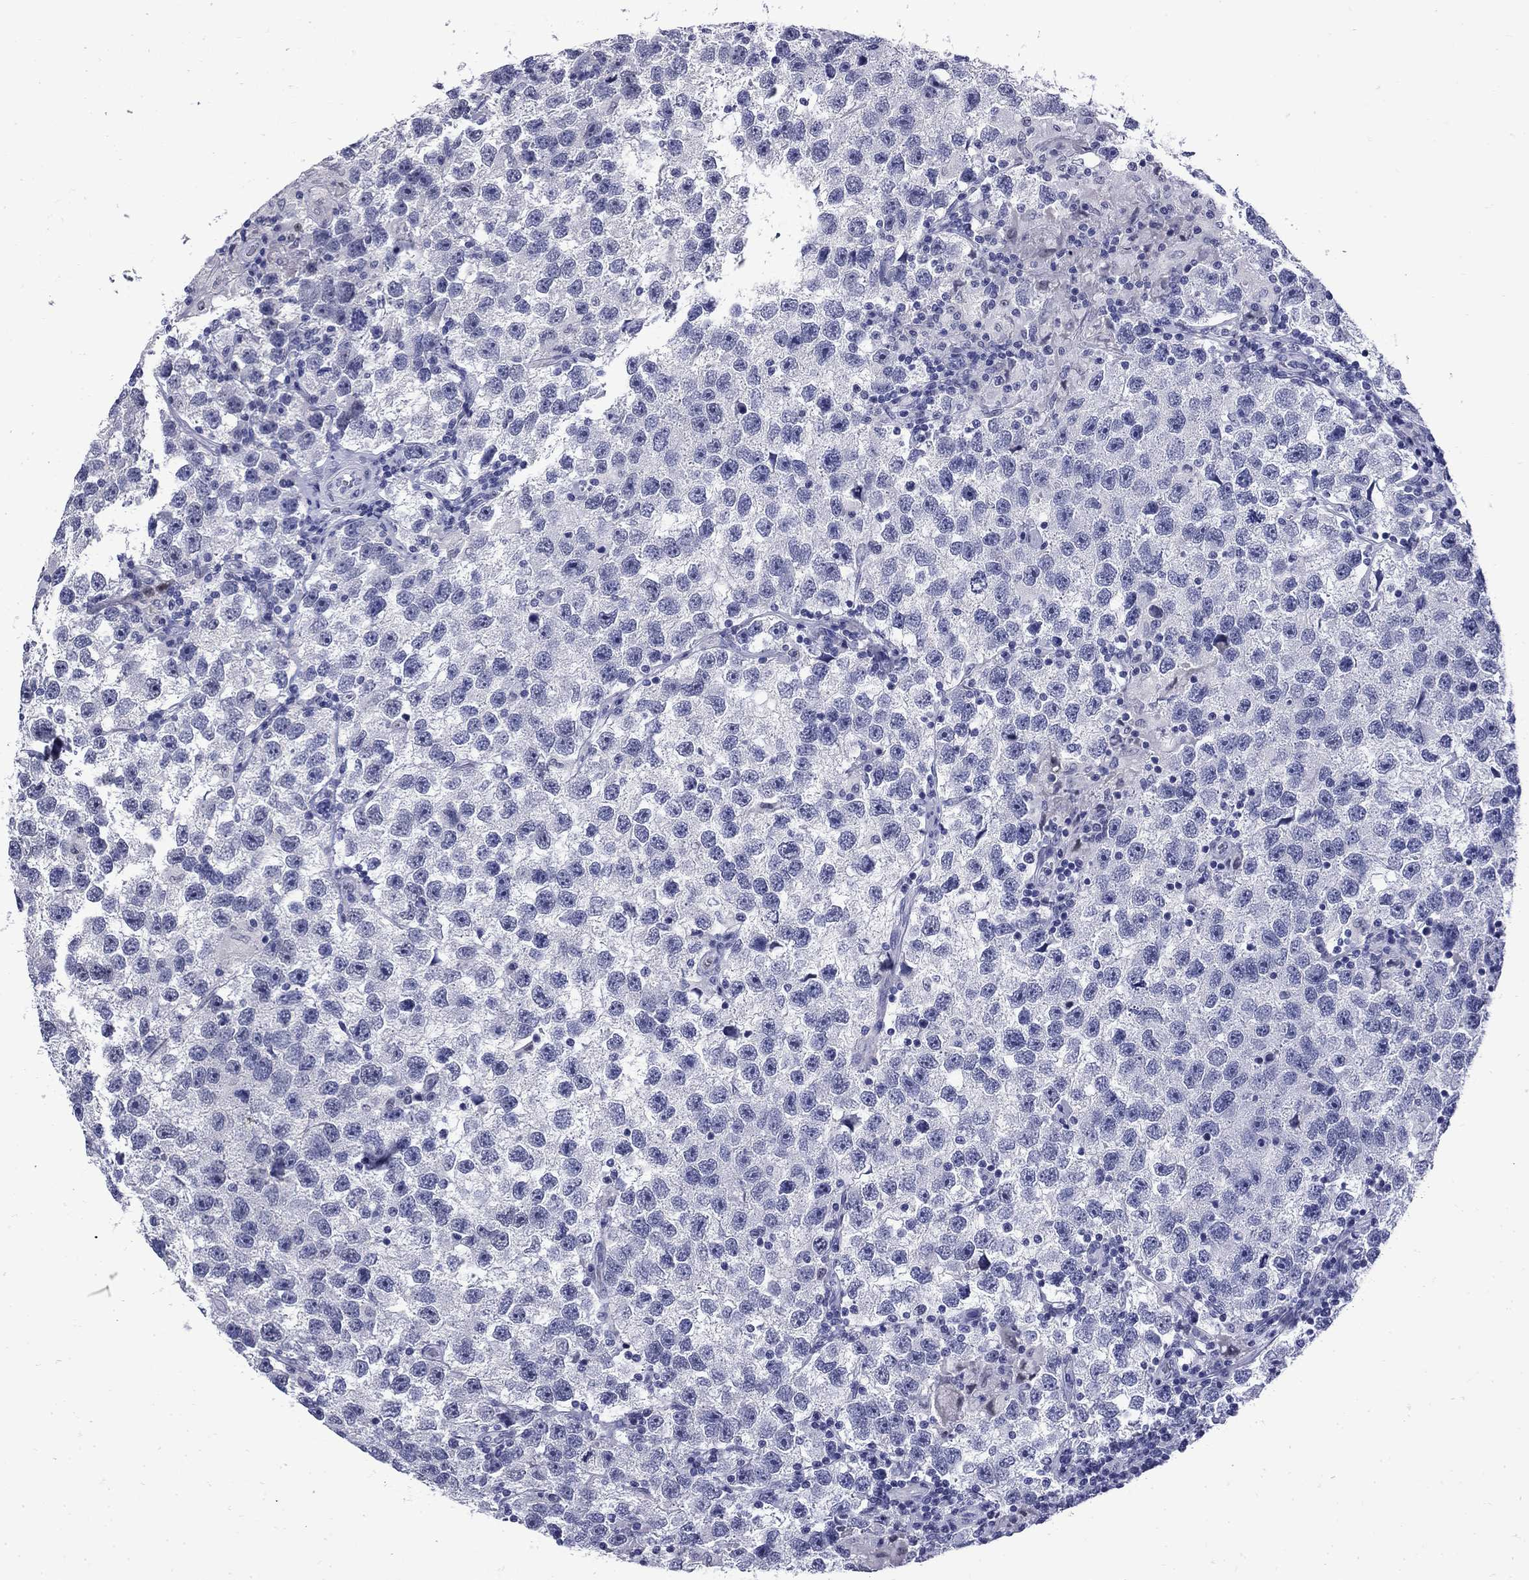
{"staining": {"intensity": "negative", "quantity": "none", "location": "none"}, "tissue": "testis cancer", "cell_type": "Tumor cells", "image_type": "cancer", "snomed": [{"axis": "morphology", "description": "Seminoma, NOS"}, {"axis": "topography", "description": "Testis"}], "caption": "IHC histopathology image of neoplastic tissue: testis cancer stained with DAB exhibits no significant protein expression in tumor cells.", "gene": "MGARP", "patient": {"sex": "male", "age": 26}}